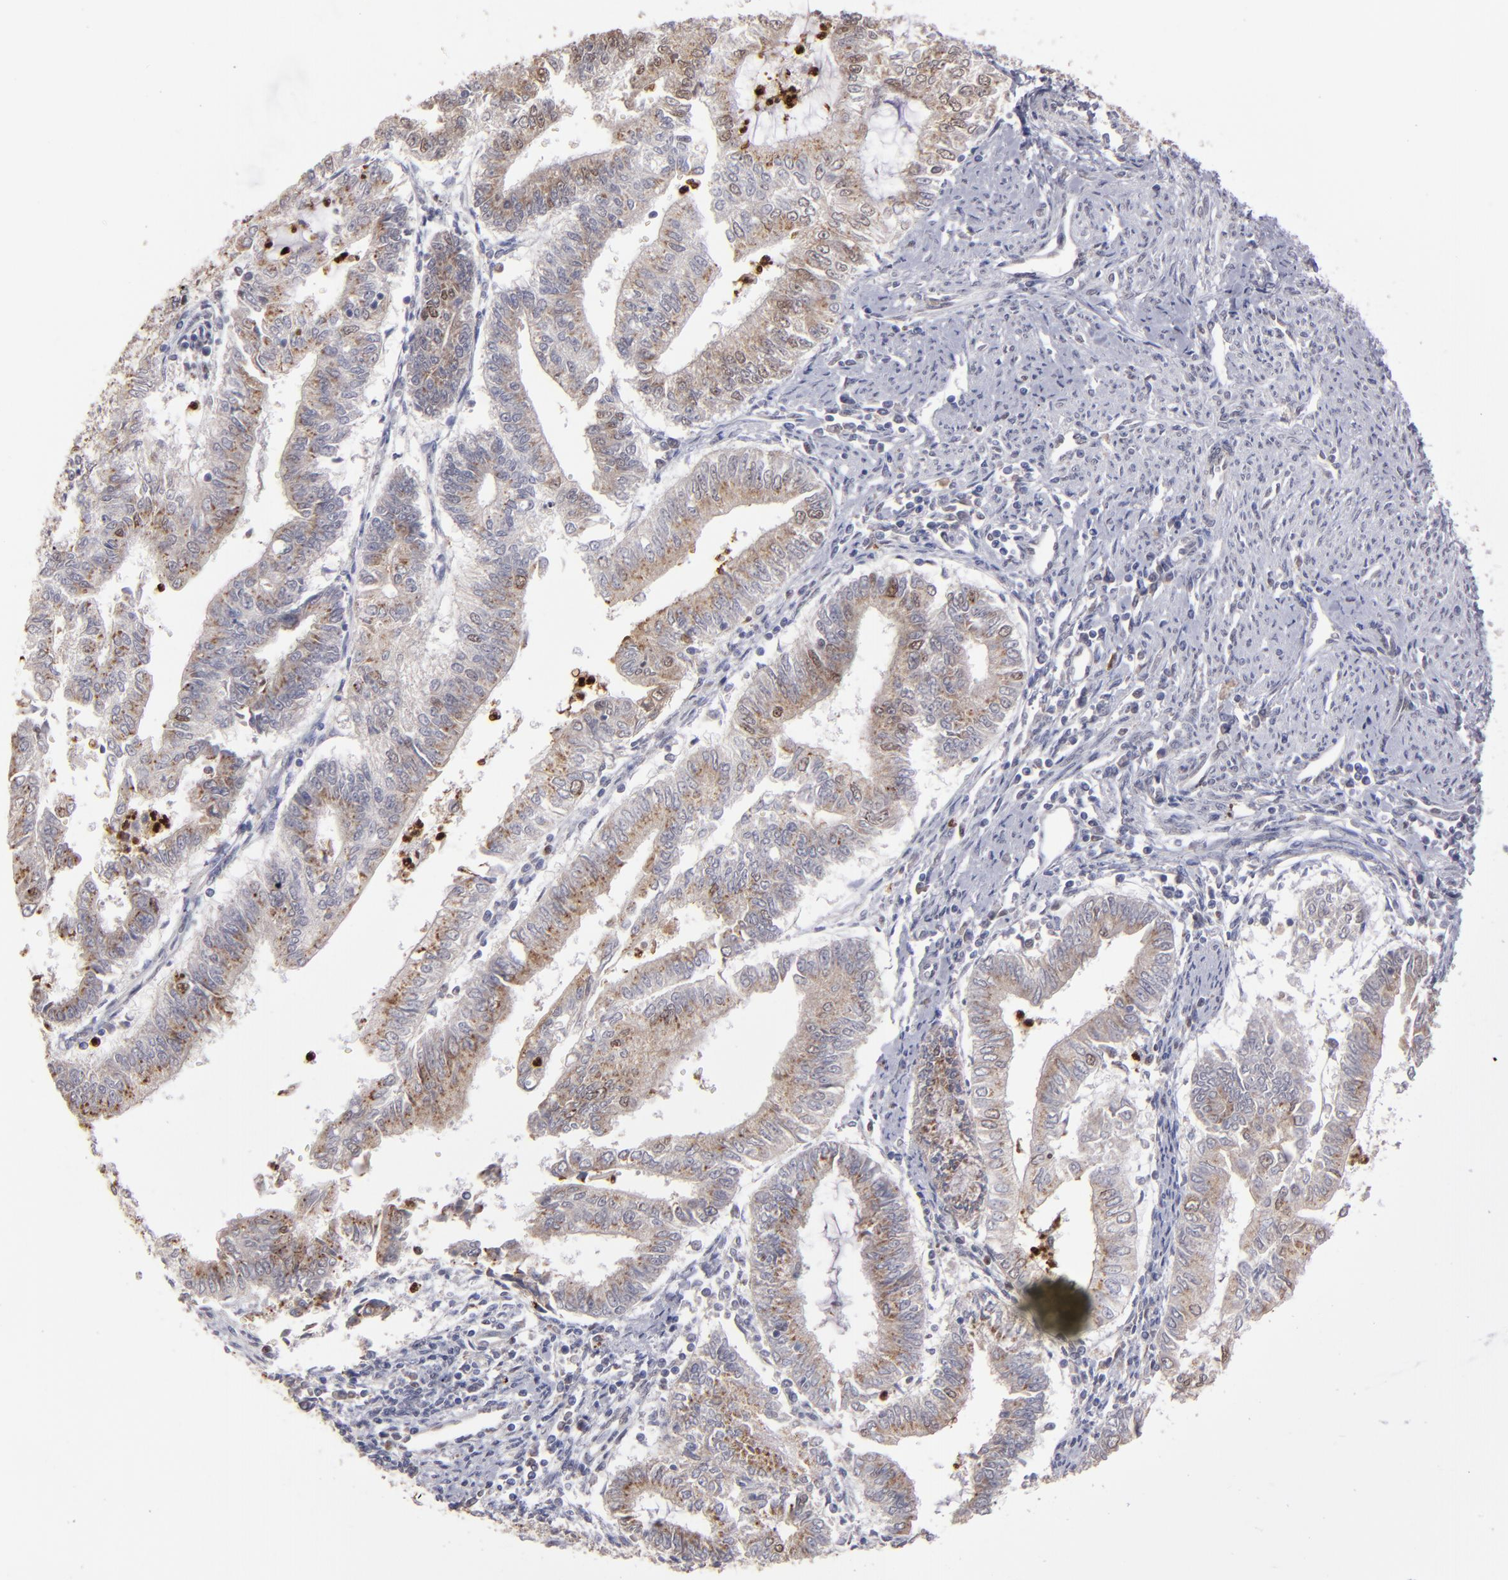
{"staining": {"intensity": "moderate", "quantity": ">75%", "location": "cytoplasmic/membranous,nuclear"}, "tissue": "endometrial cancer", "cell_type": "Tumor cells", "image_type": "cancer", "snomed": [{"axis": "morphology", "description": "Adenocarcinoma, NOS"}, {"axis": "topography", "description": "Endometrium"}], "caption": "This is a photomicrograph of immunohistochemistry staining of endometrial cancer (adenocarcinoma), which shows moderate positivity in the cytoplasmic/membranous and nuclear of tumor cells.", "gene": "RREB1", "patient": {"sex": "female", "age": 66}}